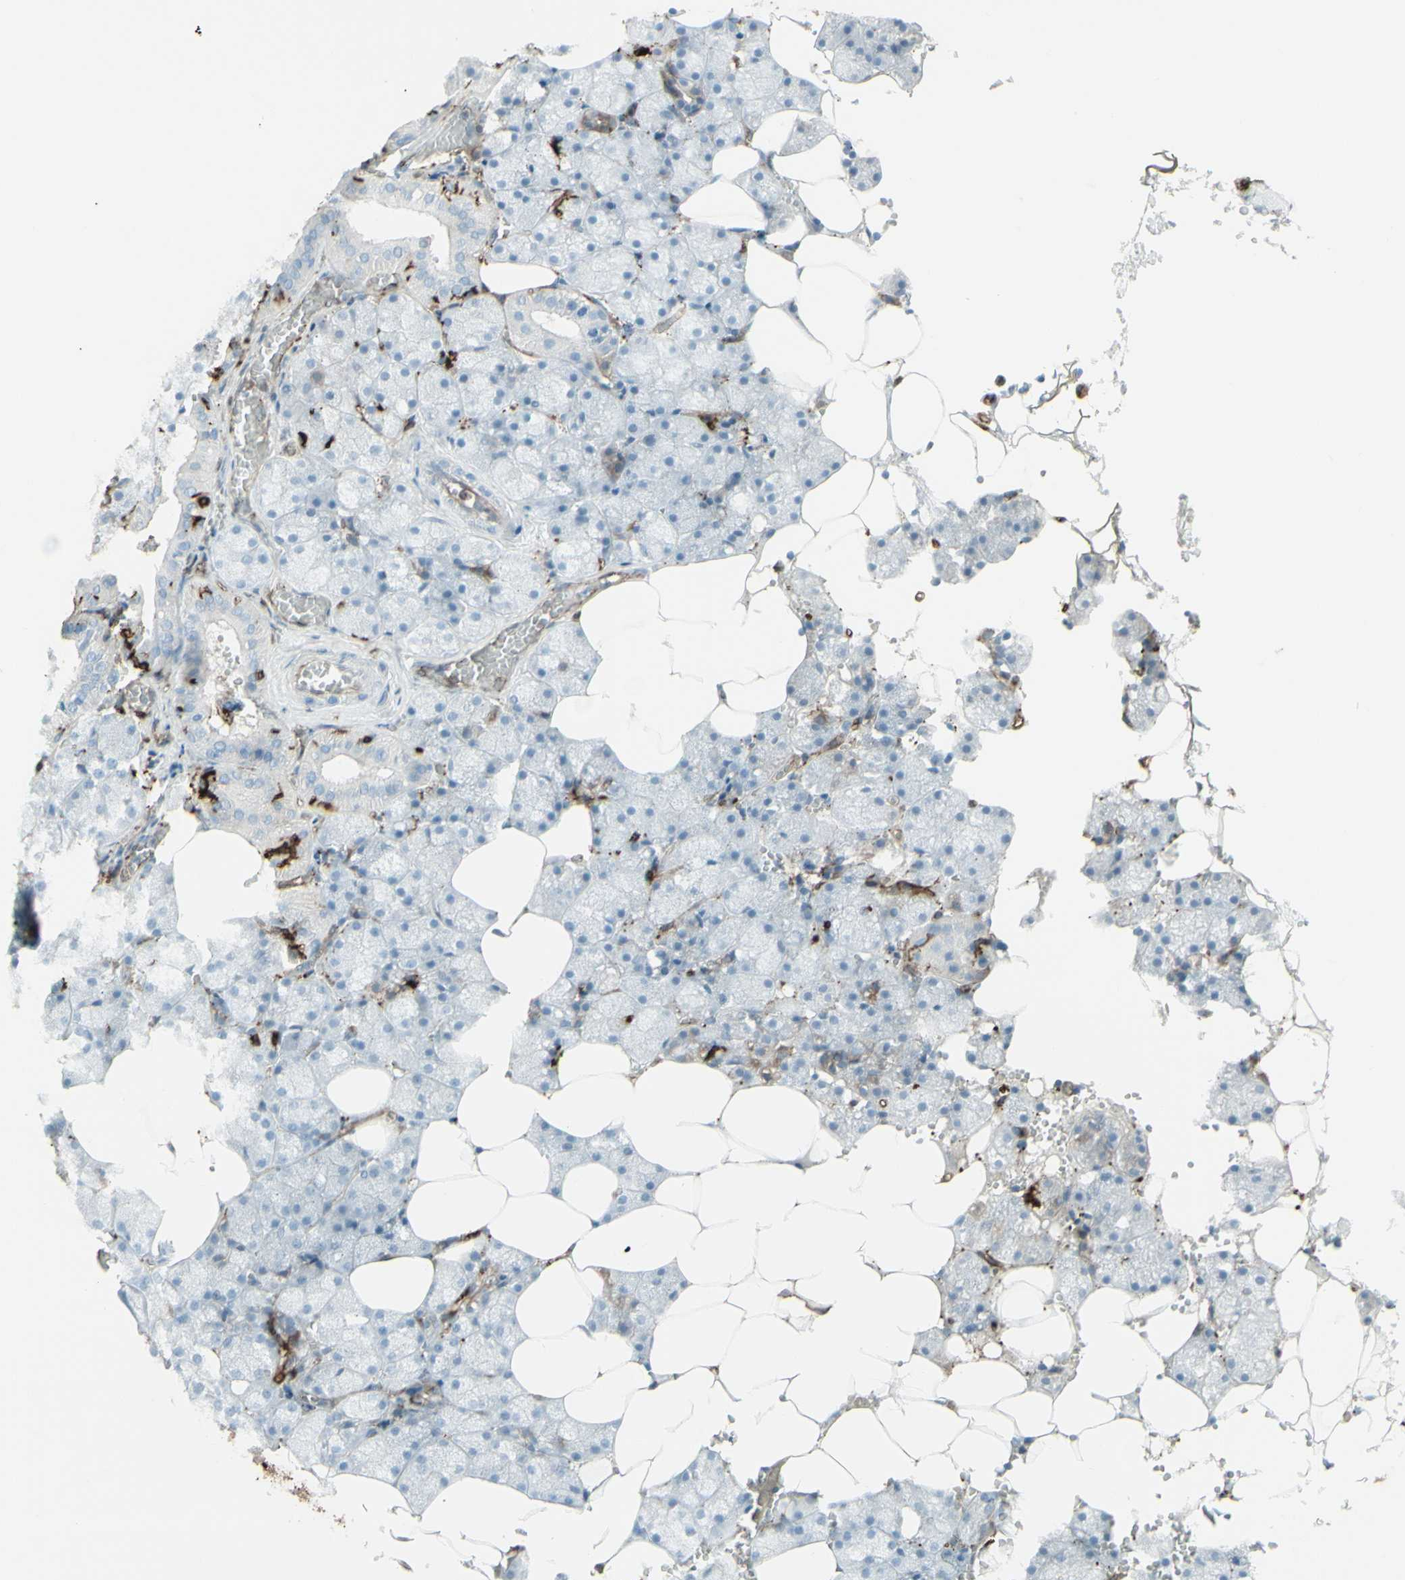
{"staining": {"intensity": "moderate", "quantity": "25%-75%", "location": "cytoplasmic/membranous"}, "tissue": "salivary gland", "cell_type": "Glandular cells", "image_type": "normal", "snomed": [{"axis": "morphology", "description": "Normal tissue, NOS"}, {"axis": "topography", "description": "Salivary gland"}], "caption": "Immunohistochemistry (IHC) (DAB) staining of normal human salivary gland exhibits moderate cytoplasmic/membranous protein expression in approximately 25%-75% of glandular cells.", "gene": "HLA", "patient": {"sex": "male", "age": 62}}